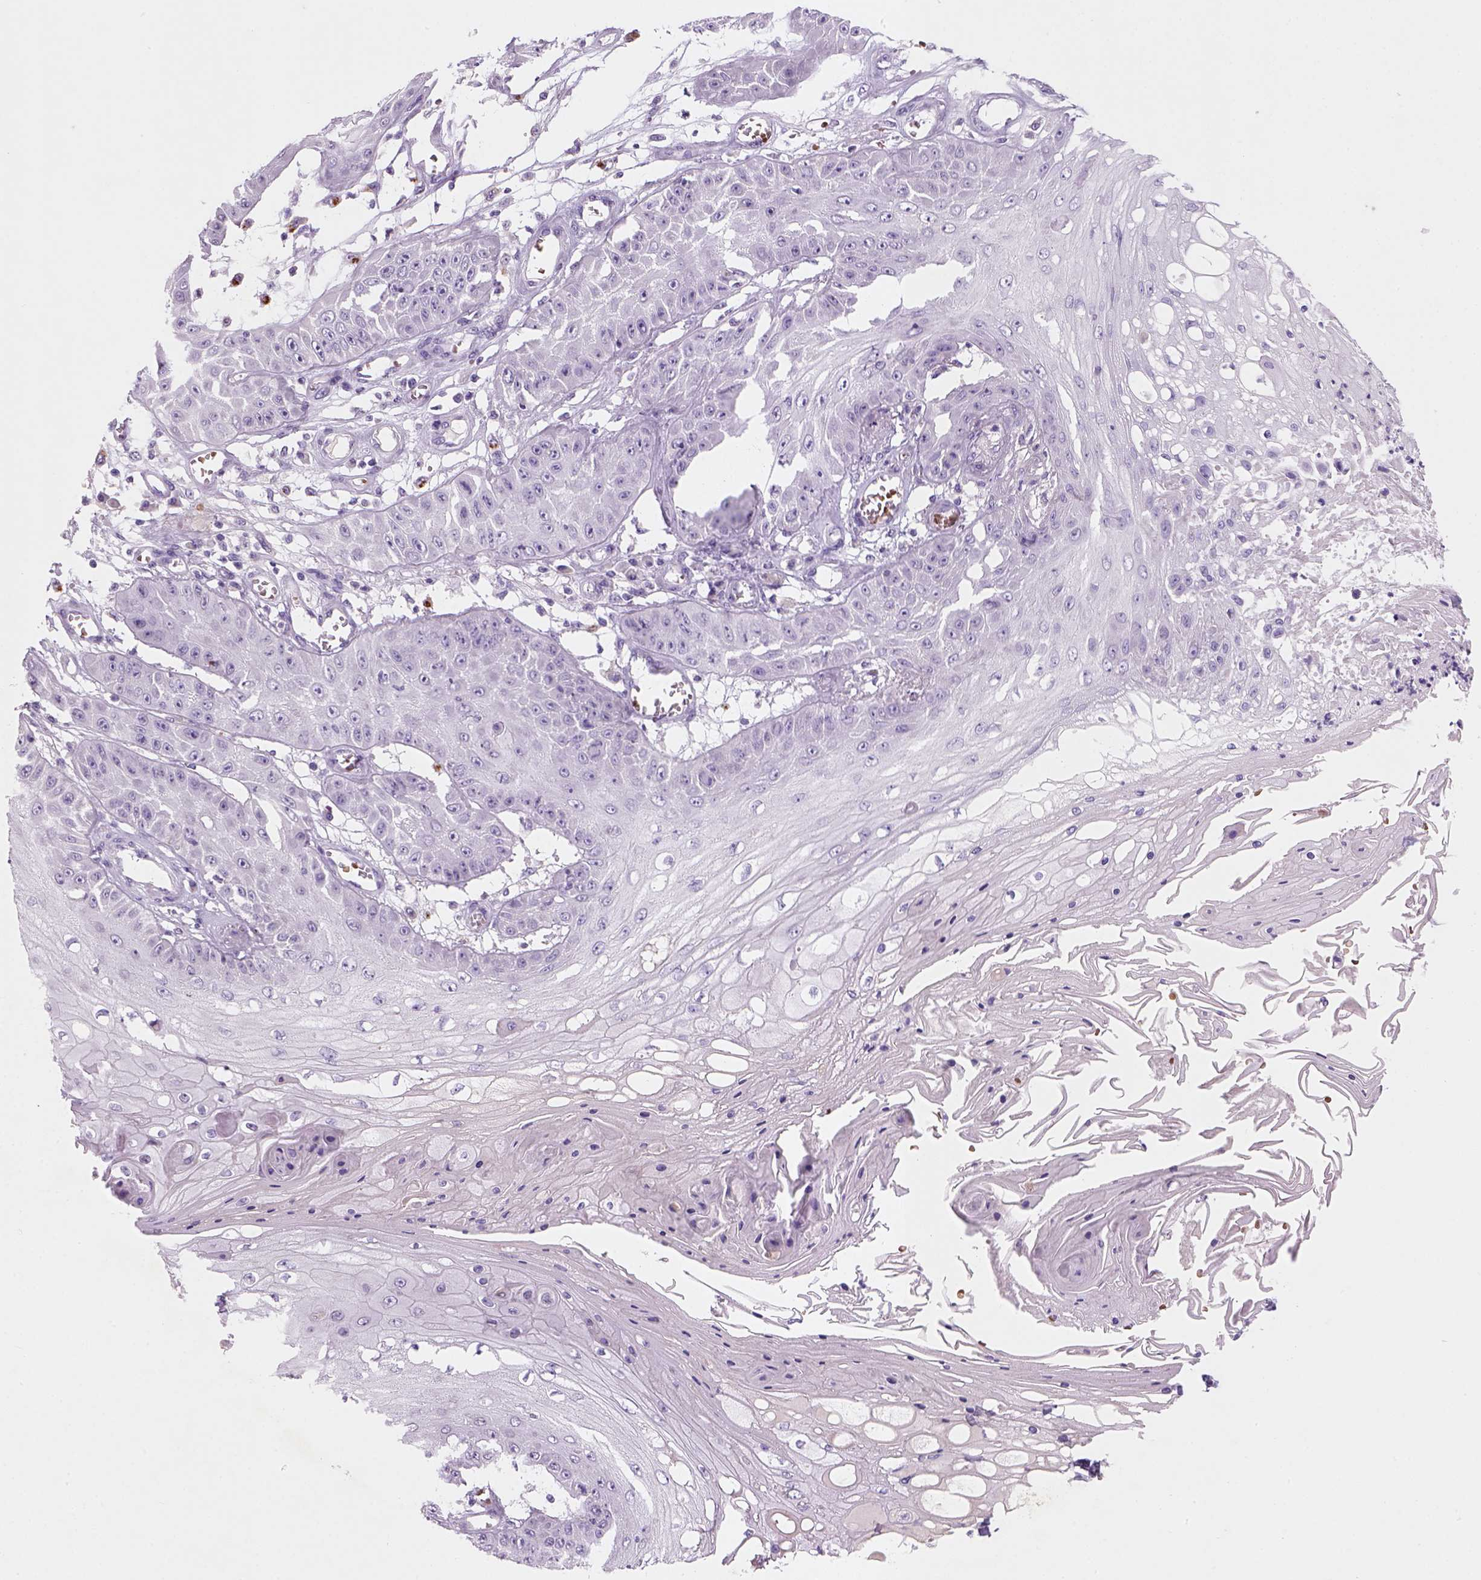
{"staining": {"intensity": "negative", "quantity": "none", "location": "none"}, "tissue": "skin cancer", "cell_type": "Tumor cells", "image_type": "cancer", "snomed": [{"axis": "morphology", "description": "Squamous cell carcinoma, NOS"}, {"axis": "topography", "description": "Skin"}], "caption": "Skin cancer was stained to show a protein in brown. There is no significant positivity in tumor cells.", "gene": "ZMAT4", "patient": {"sex": "male", "age": 70}}